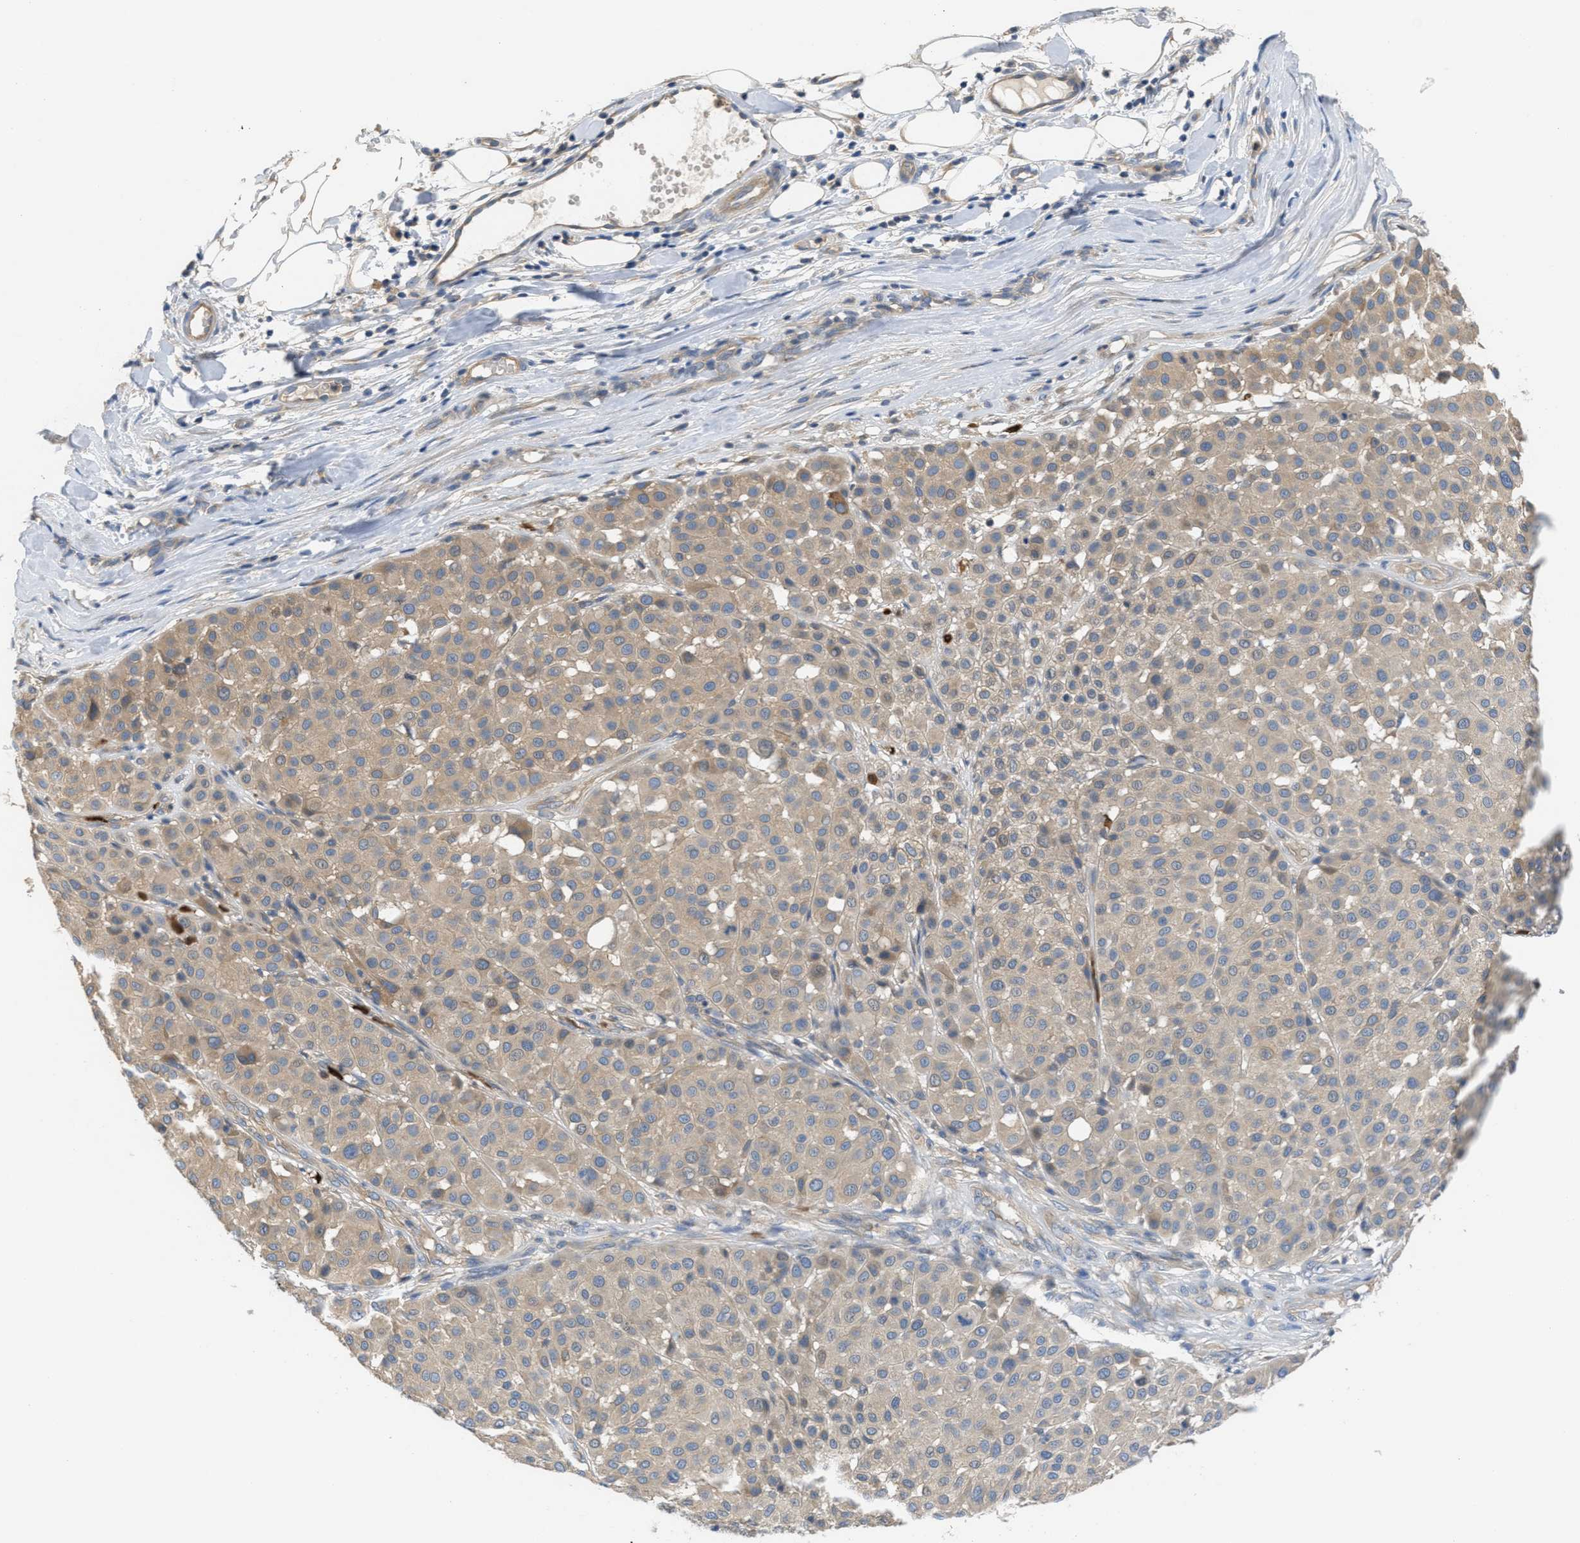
{"staining": {"intensity": "weak", "quantity": ">75%", "location": "cytoplasmic/membranous"}, "tissue": "melanoma", "cell_type": "Tumor cells", "image_type": "cancer", "snomed": [{"axis": "morphology", "description": "Malignant melanoma, Metastatic site"}, {"axis": "topography", "description": "Soft tissue"}], "caption": "There is low levels of weak cytoplasmic/membranous expression in tumor cells of melanoma, as demonstrated by immunohistochemical staining (brown color).", "gene": "UBA5", "patient": {"sex": "male", "age": 41}}